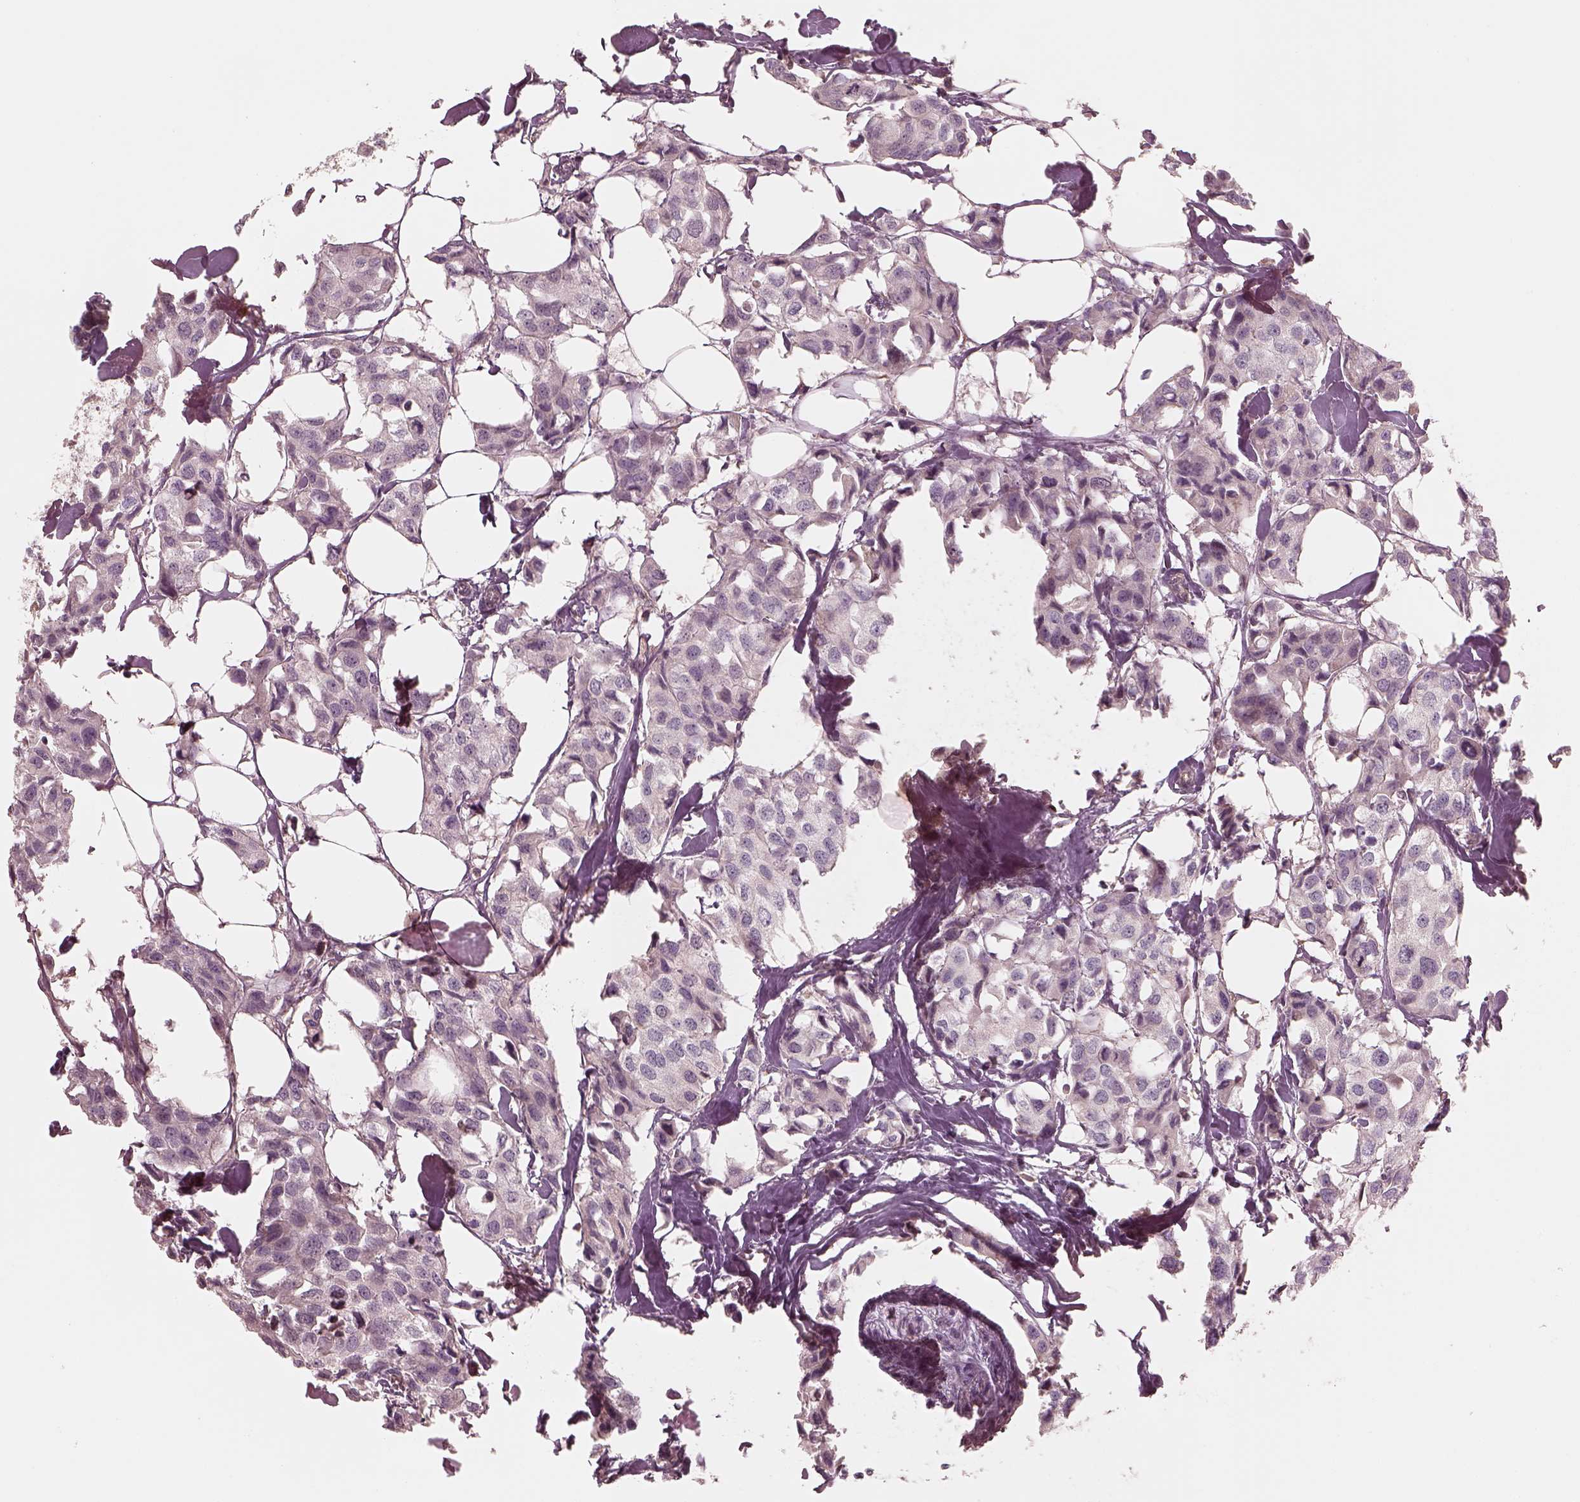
{"staining": {"intensity": "negative", "quantity": "none", "location": "none"}, "tissue": "breast cancer", "cell_type": "Tumor cells", "image_type": "cancer", "snomed": [{"axis": "morphology", "description": "Duct carcinoma"}, {"axis": "topography", "description": "Breast"}], "caption": "Infiltrating ductal carcinoma (breast) stained for a protein using IHC displays no expression tumor cells.", "gene": "FAM107B", "patient": {"sex": "female", "age": 80}}